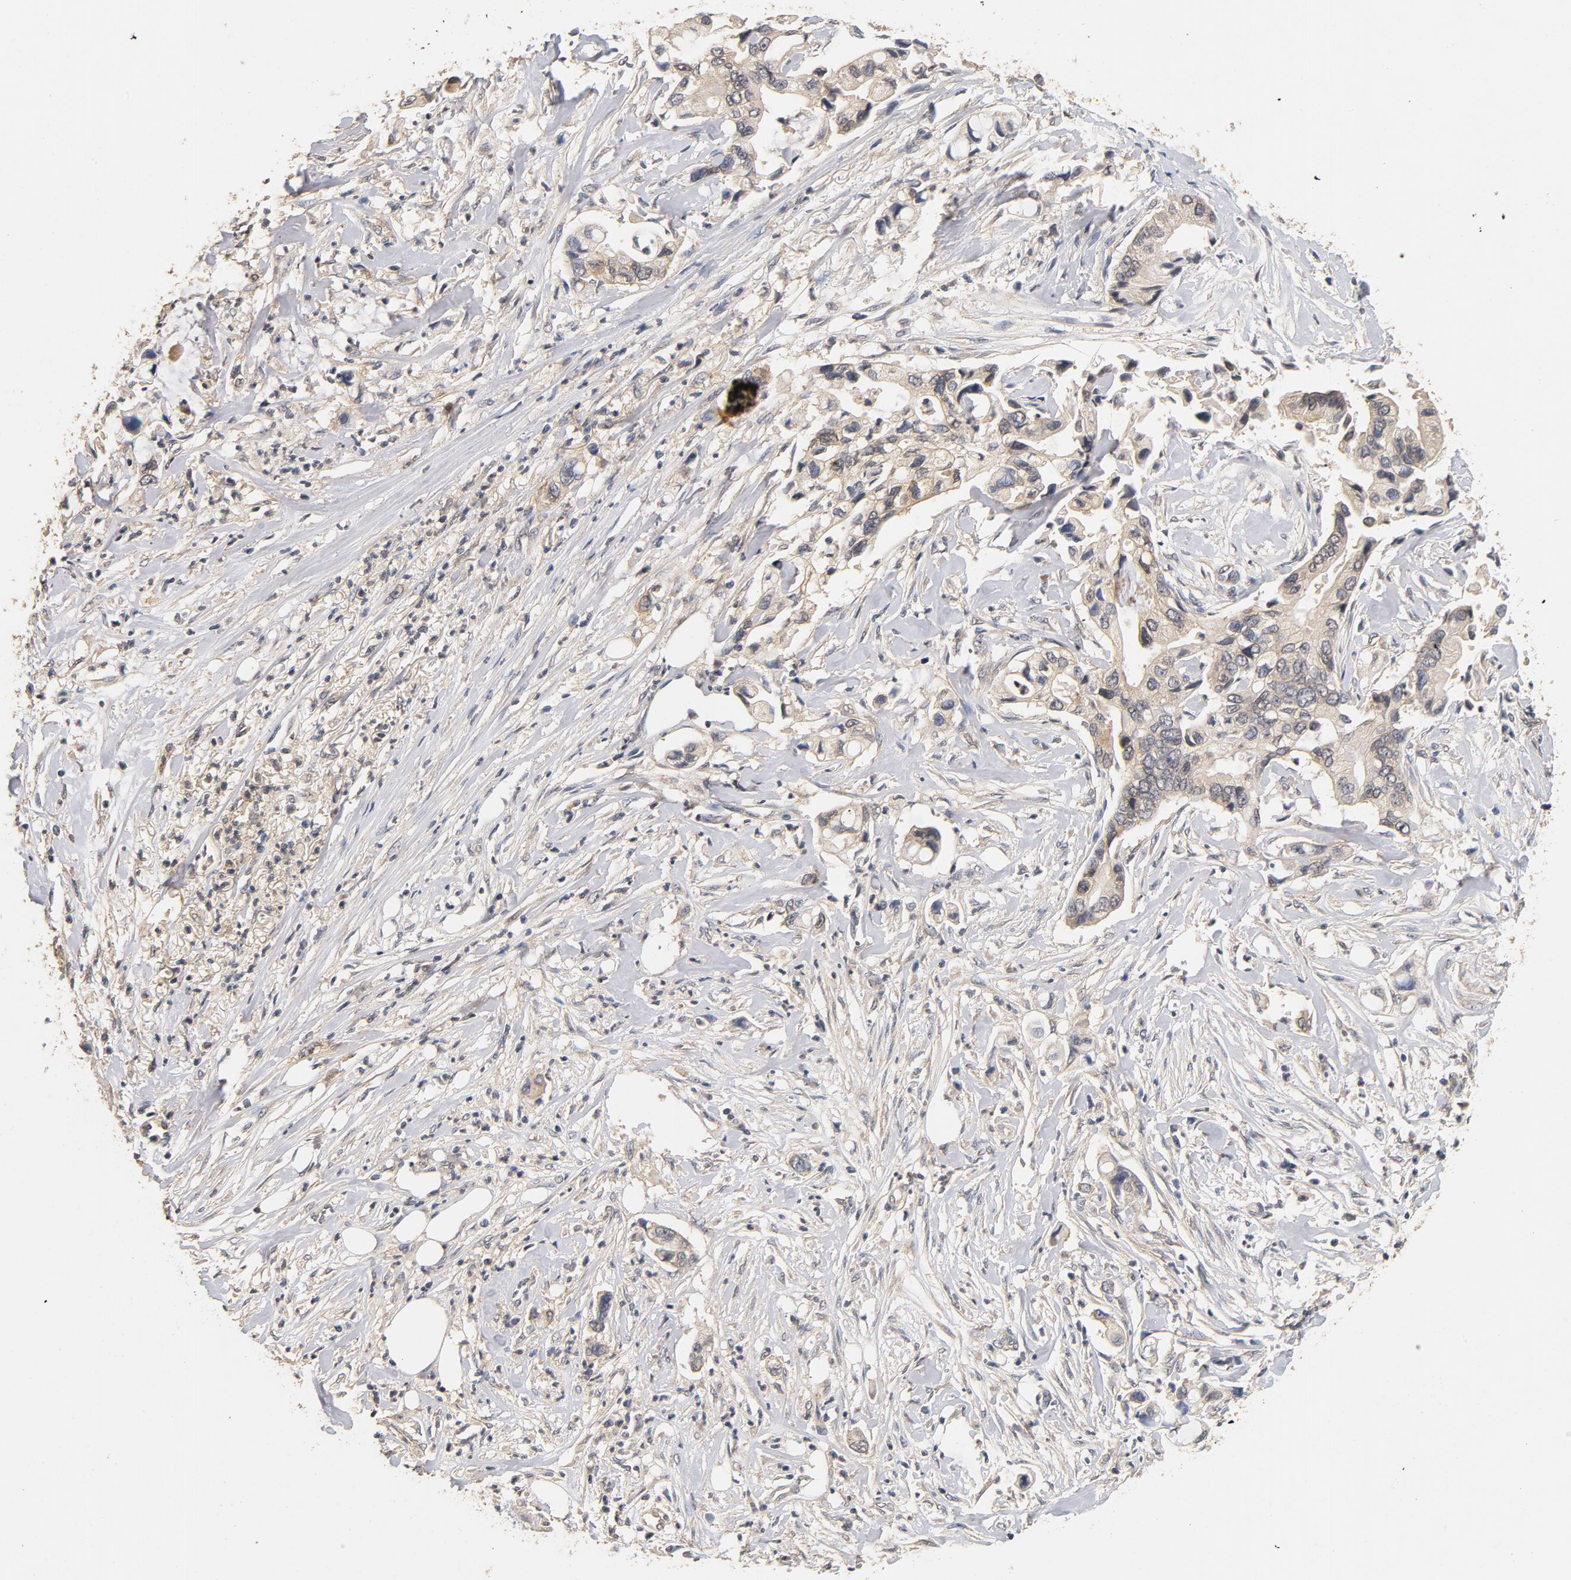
{"staining": {"intensity": "weak", "quantity": ">75%", "location": "cytoplasmic/membranous"}, "tissue": "pancreatic cancer", "cell_type": "Tumor cells", "image_type": "cancer", "snomed": [{"axis": "morphology", "description": "Adenocarcinoma, NOS"}, {"axis": "topography", "description": "Pancreas"}], "caption": "Immunohistochemical staining of human pancreatic adenocarcinoma displays weak cytoplasmic/membranous protein staining in approximately >75% of tumor cells. The staining was performed using DAB, with brown indicating positive protein expression. Nuclei are stained blue with hematoxylin.", "gene": "DDX6", "patient": {"sex": "male", "age": 70}}